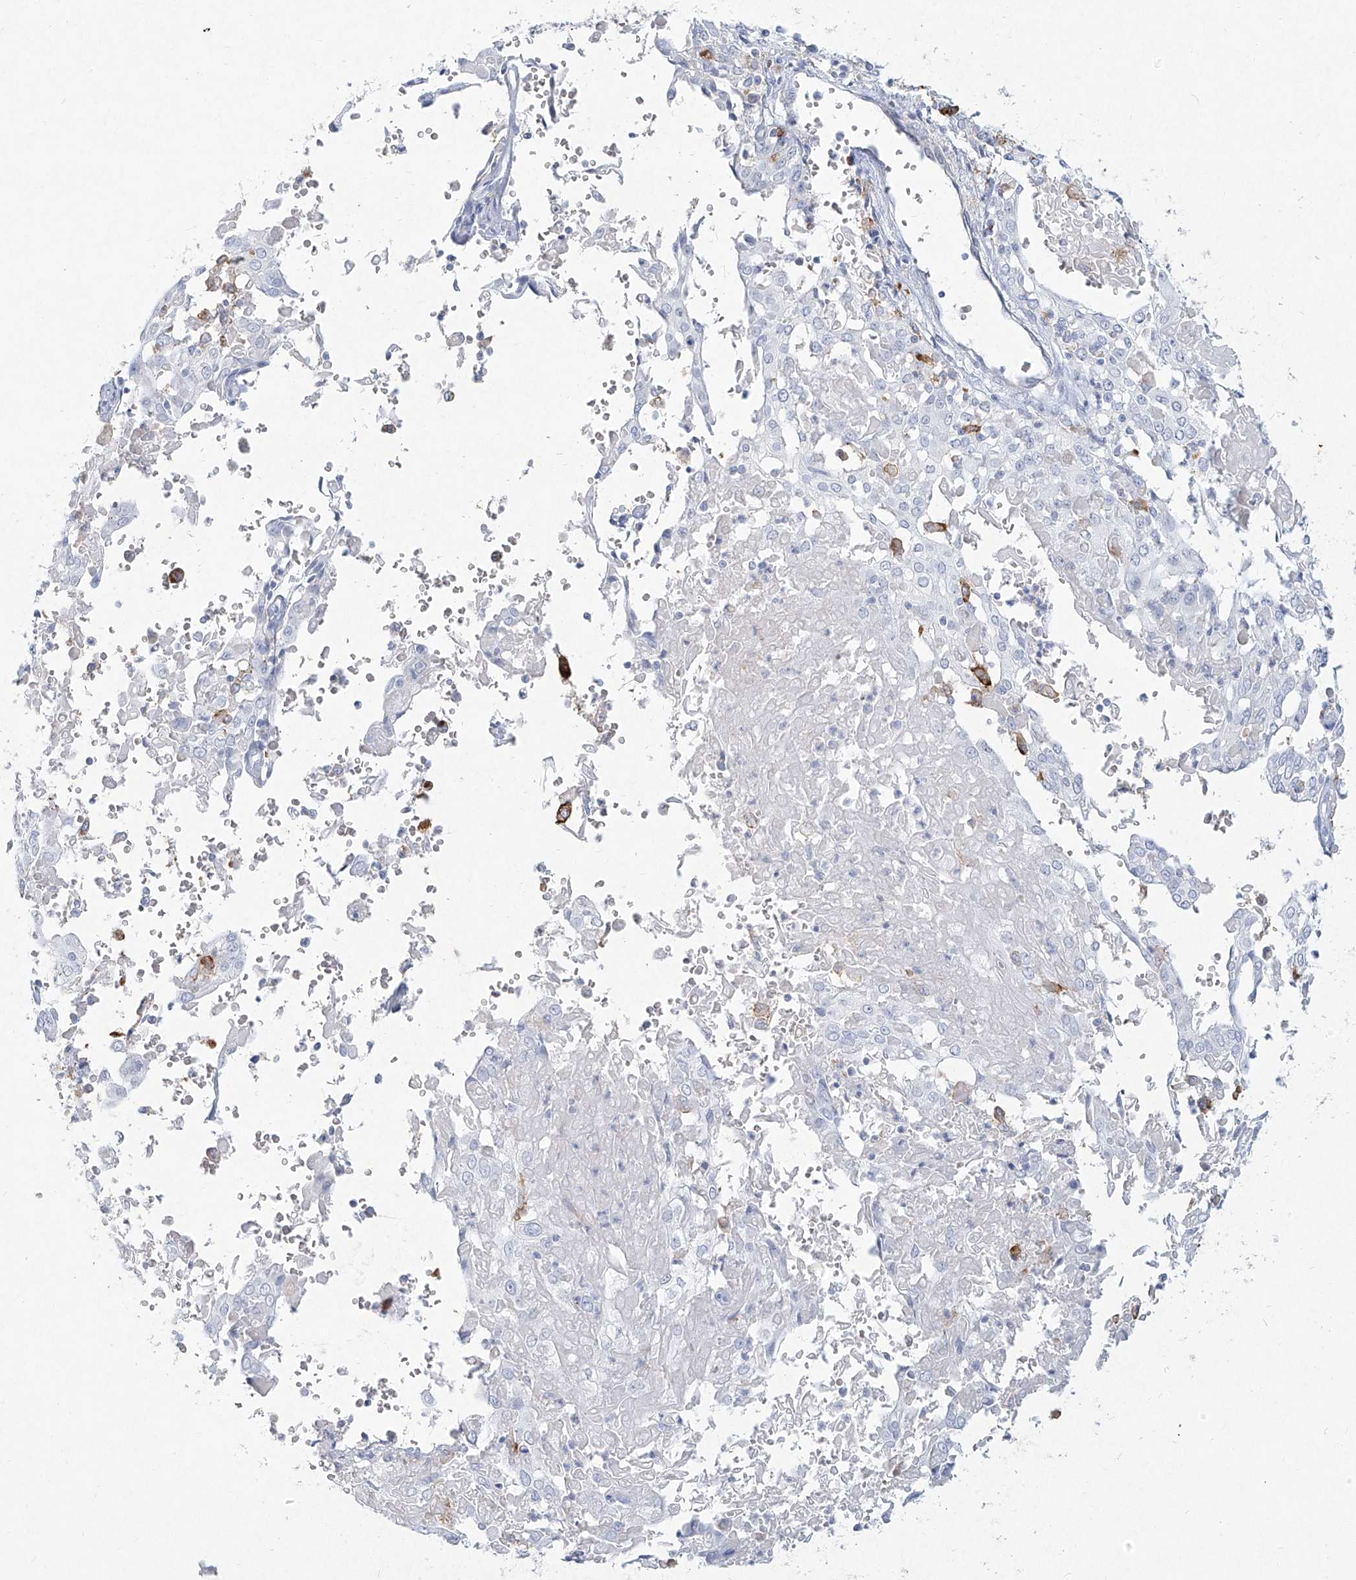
{"staining": {"intensity": "negative", "quantity": "none", "location": "none"}, "tissue": "cervical cancer", "cell_type": "Tumor cells", "image_type": "cancer", "snomed": [{"axis": "morphology", "description": "Squamous cell carcinoma, NOS"}, {"axis": "topography", "description": "Cervix"}], "caption": "Immunohistochemistry (IHC) of human cervical cancer (squamous cell carcinoma) demonstrates no expression in tumor cells.", "gene": "CD209", "patient": {"sex": "female", "age": 39}}